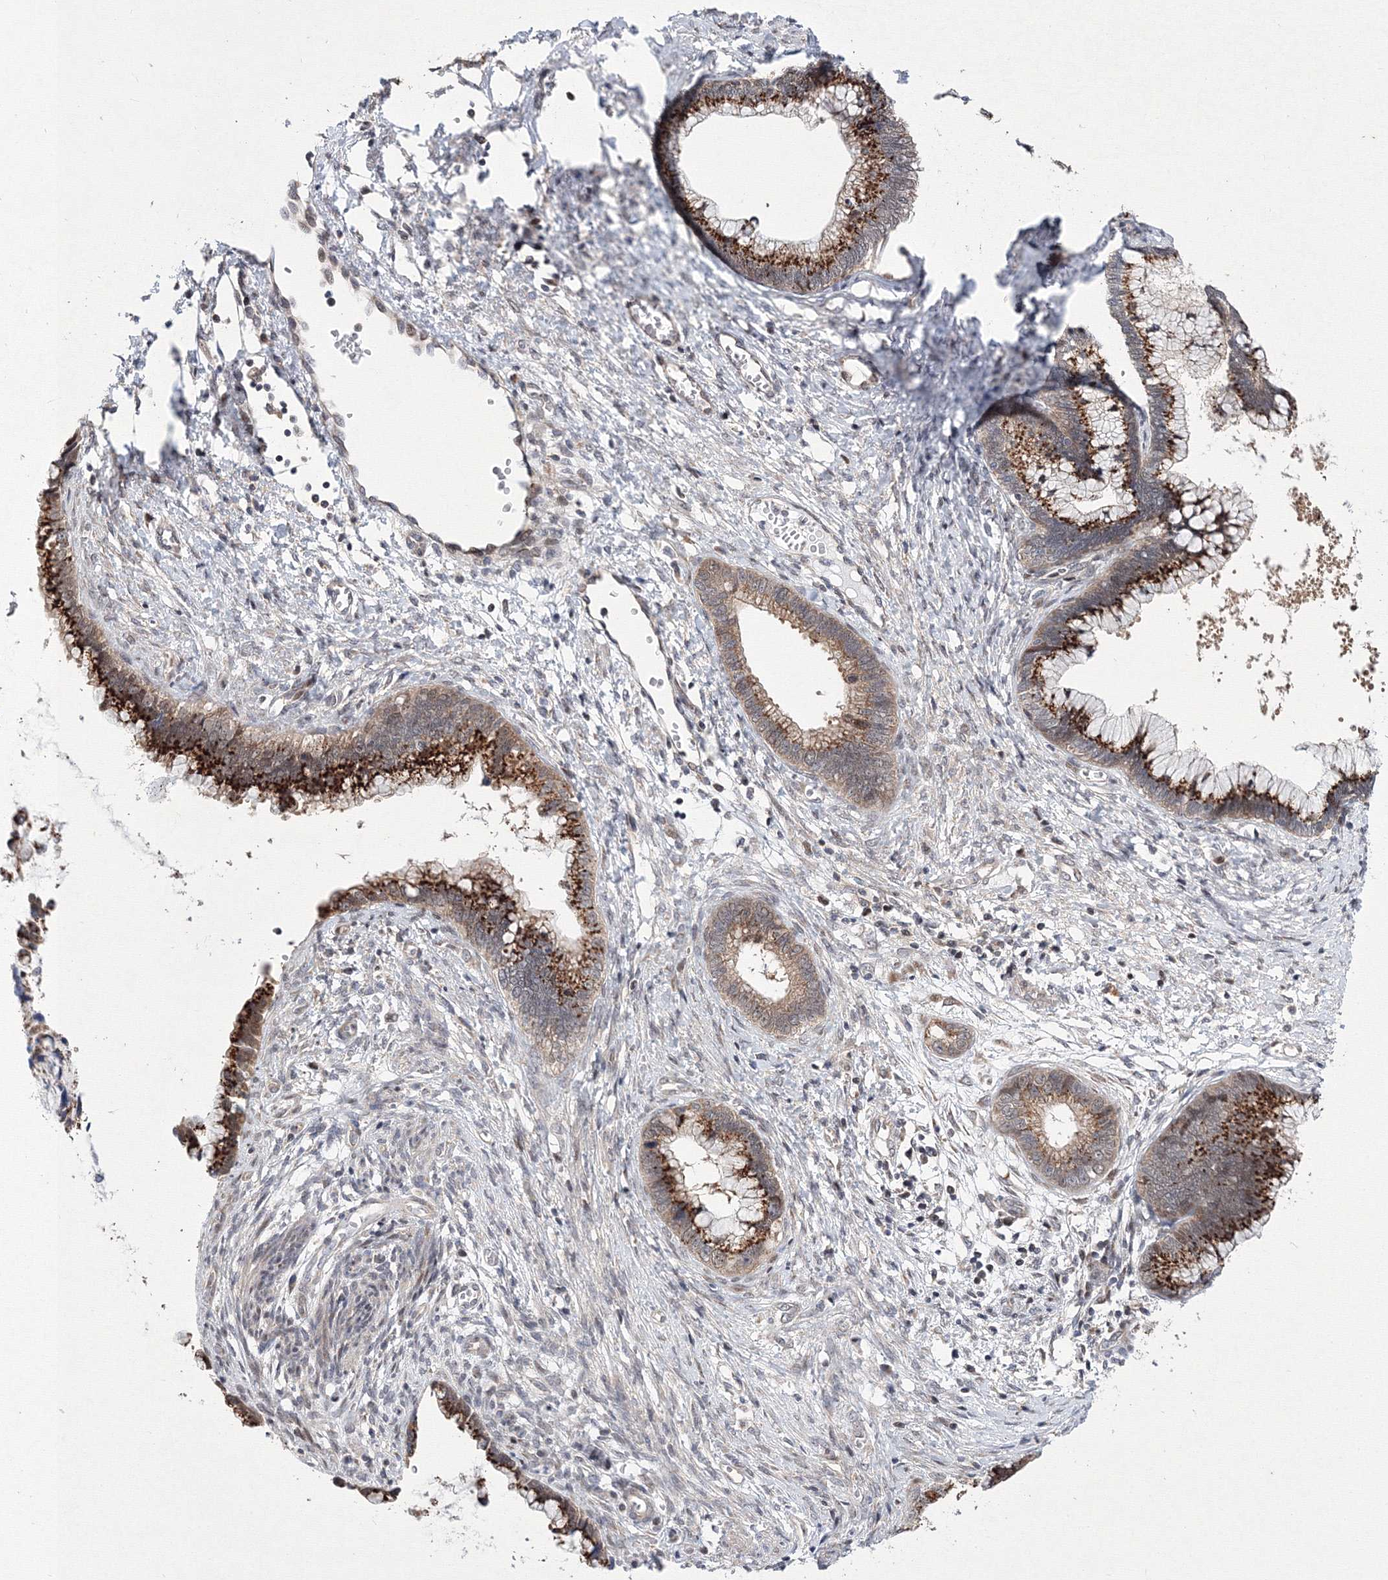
{"staining": {"intensity": "strong", "quantity": ">75%", "location": "cytoplasmic/membranous"}, "tissue": "cervical cancer", "cell_type": "Tumor cells", "image_type": "cancer", "snomed": [{"axis": "morphology", "description": "Adenocarcinoma, NOS"}, {"axis": "topography", "description": "Cervix"}], "caption": "Human cervical adenocarcinoma stained with a brown dye reveals strong cytoplasmic/membranous positive expression in approximately >75% of tumor cells.", "gene": "GPN1", "patient": {"sex": "female", "age": 44}}